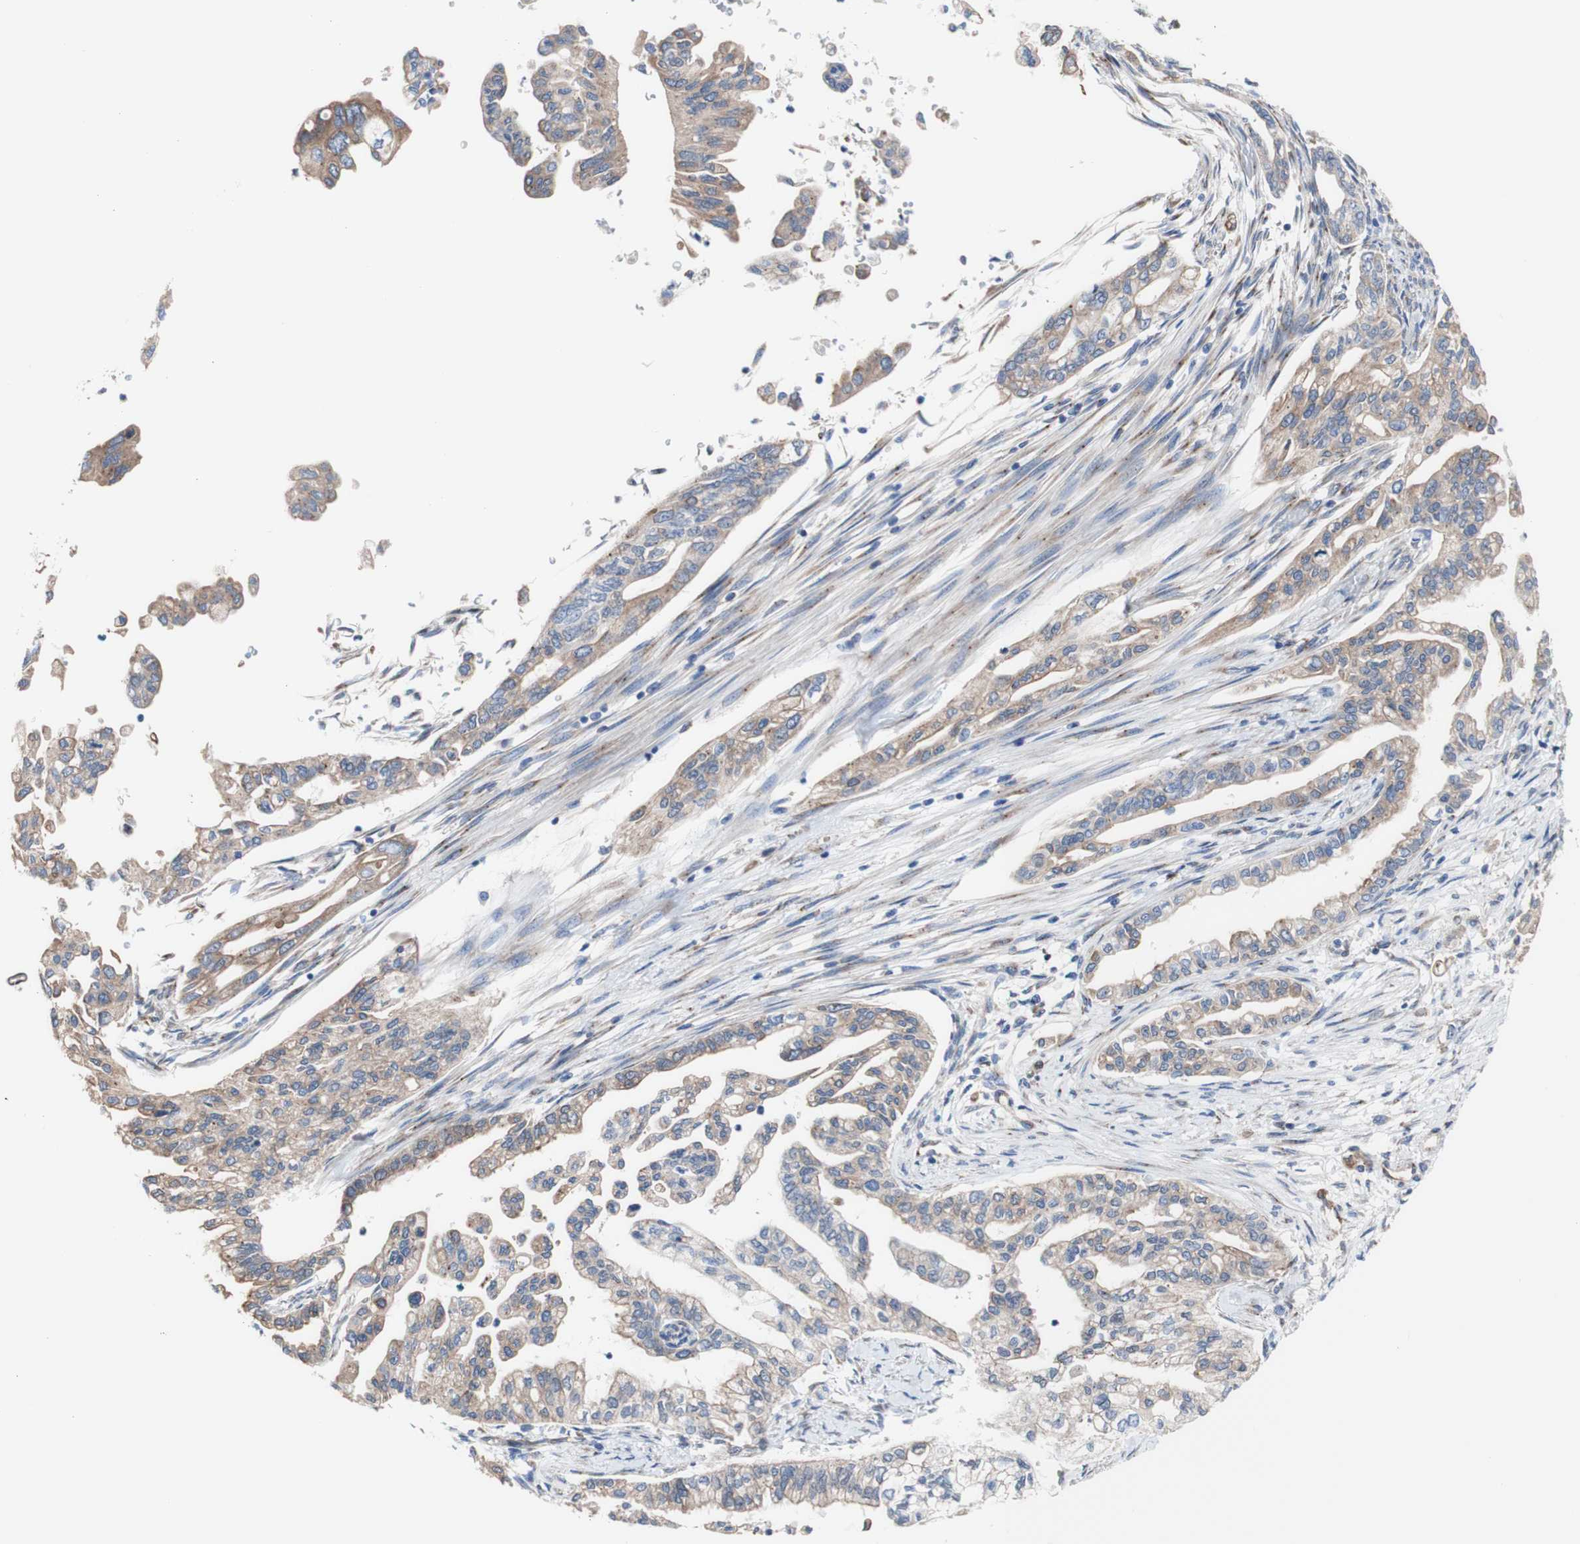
{"staining": {"intensity": "weak", "quantity": ">75%", "location": "cytoplasmic/membranous"}, "tissue": "pancreatic cancer", "cell_type": "Tumor cells", "image_type": "cancer", "snomed": [{"axis": "morphology", "description": "Normal tissue, NOS"}, {"axis": "topography", "description": "Pancreas"}], "caption": "Immunohistochemical staining of pancreatic cancer reveals low levels of weak cytoplasmic/membranous staining in about >75% of tumor cells.", "gene": "LRIG3", "patient": {"sex": "male", "age": 42}}